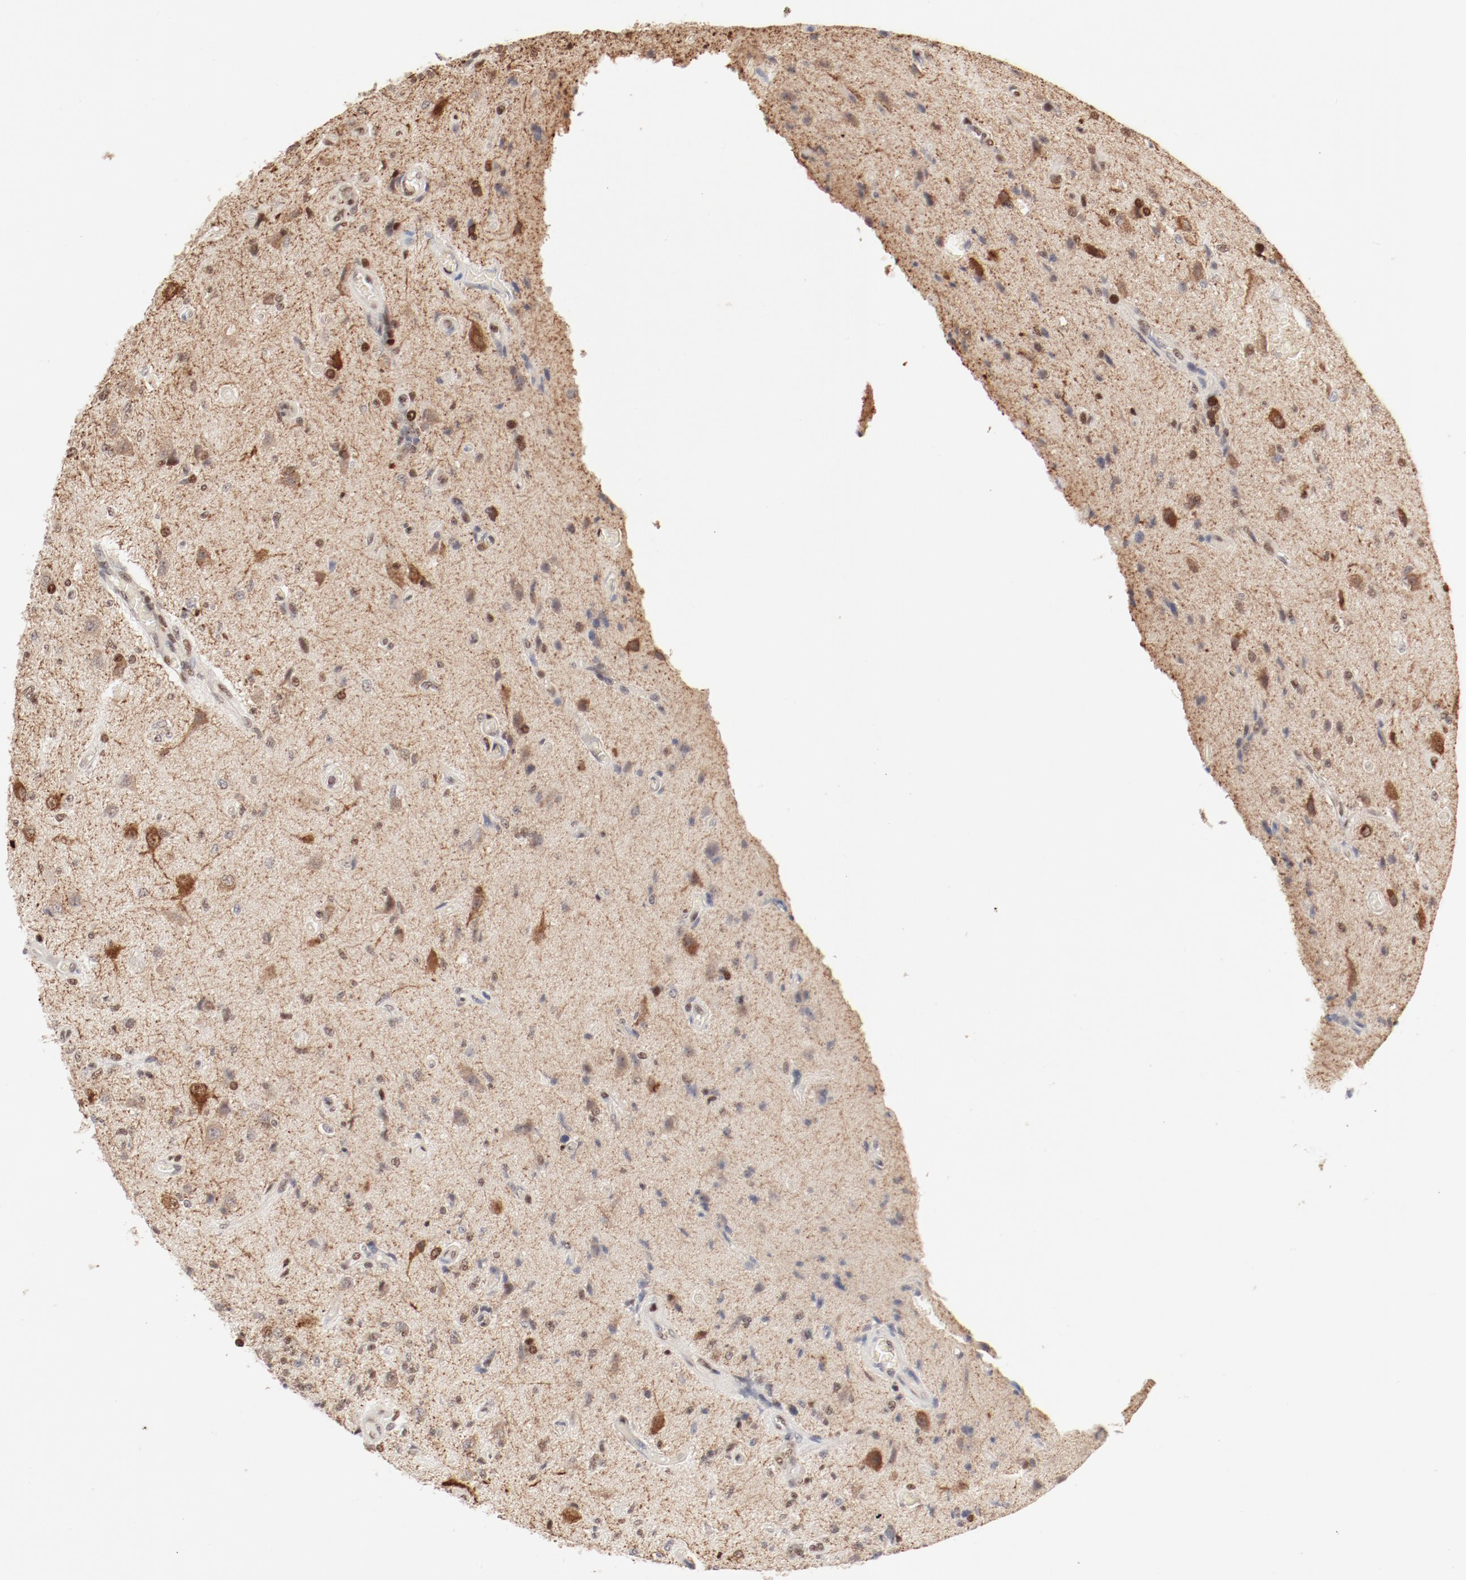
{"staining": {"intensity": "moderate", "quantity": ">75%", "location": "nuclear"}, "tissue": "glioma", "cell_type": "Tumor cells", "image_type": "cancer", "snomed": [{"axis": "morphology", "description": "Normal tissue, NOS"}, {"axis": "morphology", "description": "Glioma, malignant, High grade"}, {"axis": "topography", "description": "Cerebral cortex"}], "caption": "A medium amount of moderate nuclear expression is identified in about >75% of tumor cells in malignant high-grade glioma tissue.", "gene": "FAM50A", "patient": {"sex": "male", "age": 77}}